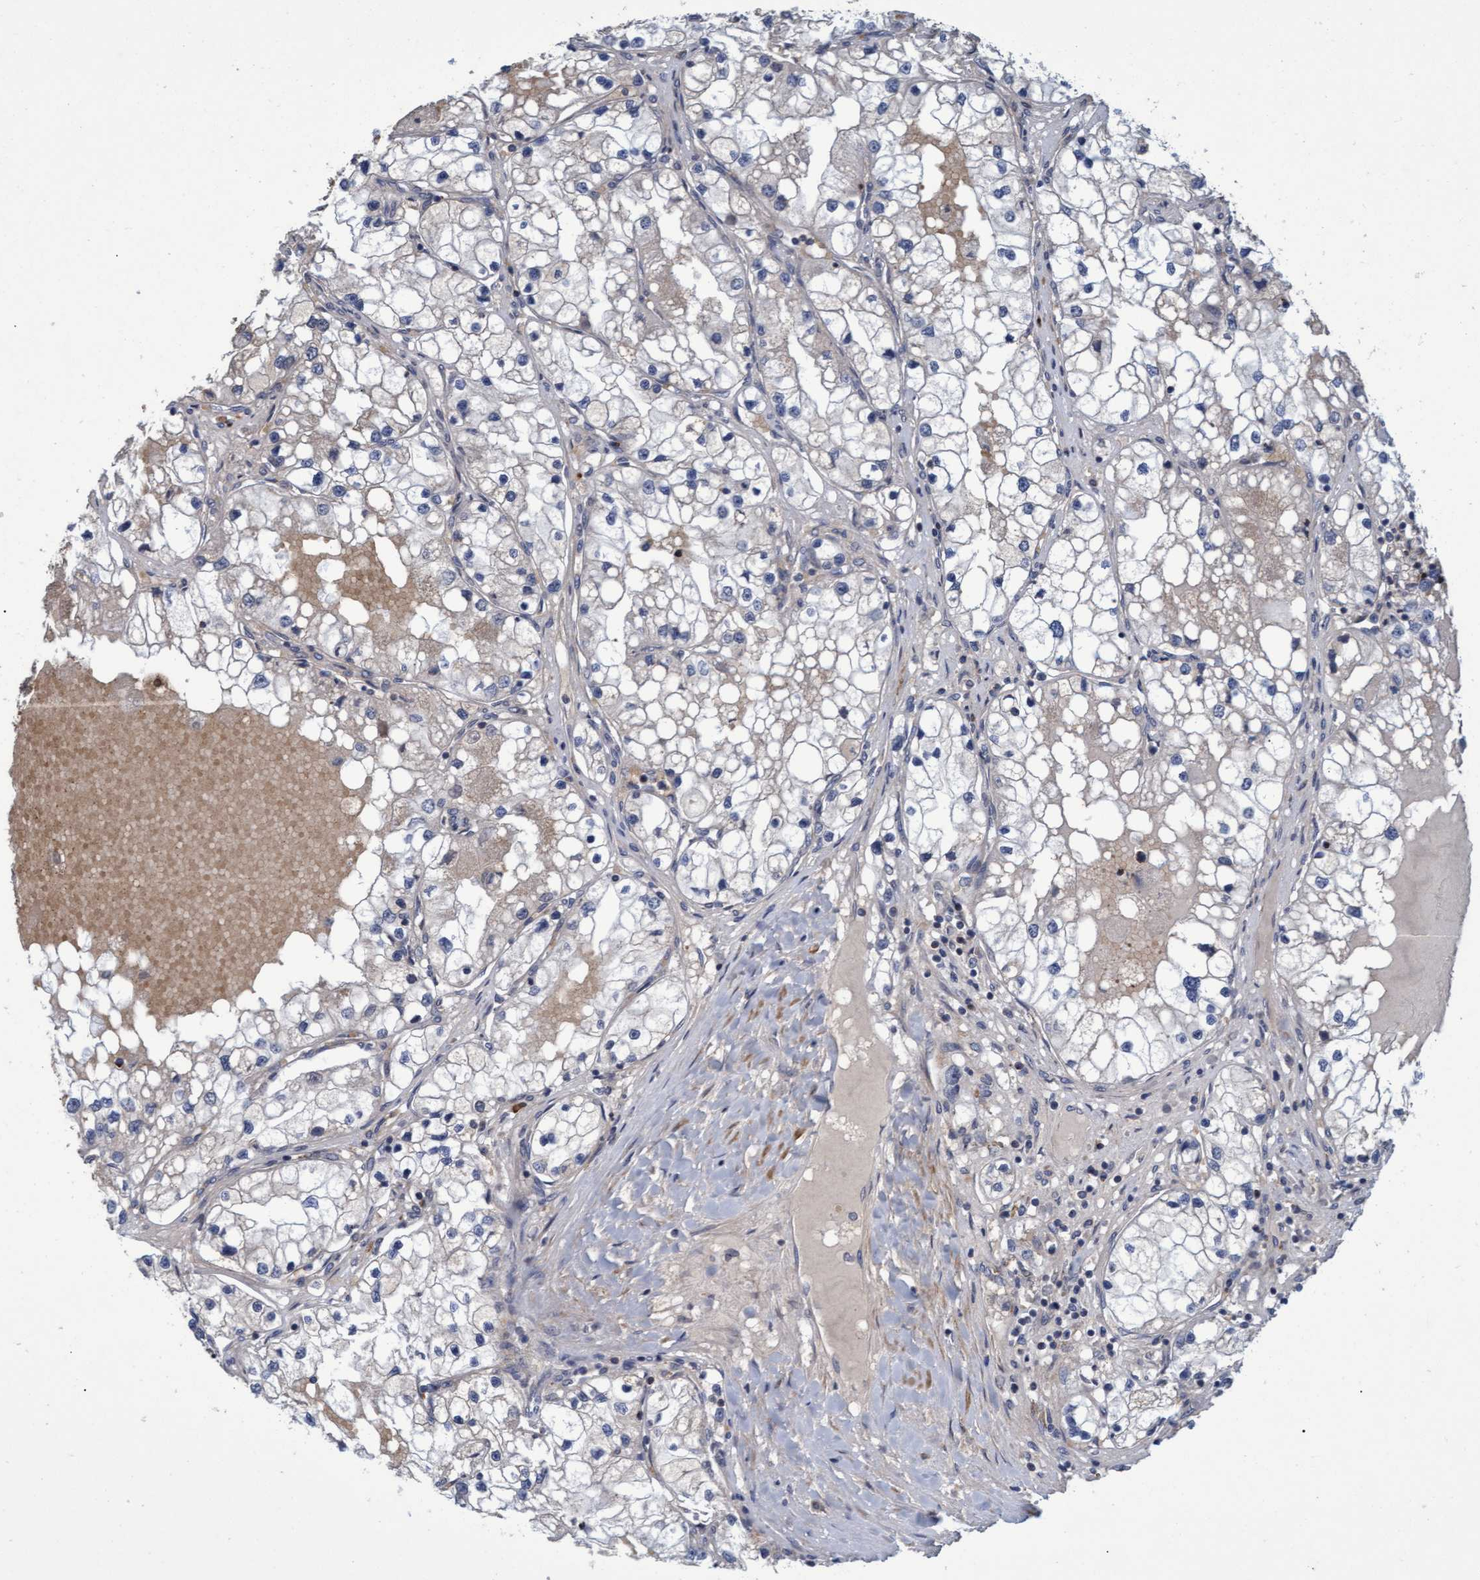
{"staining": {"intensity": "negative", "quantity": "none", "location": "none"}, "tissue": "renal cancer", "cell_type": "Tumor cells", "image_type": "cancer", "snomed": [{"axis": "morphology", "description": "Adenocarcinoma, NOS"}, {"axis": "topography", "description": "Kidney"}], "caption": "This is a histopathology image of immunohistochemistry staining of renal cancer, which shows no expression in tumor cells.", "gene": "NAA15", "patient": {"sex": "male", "age": 68}}